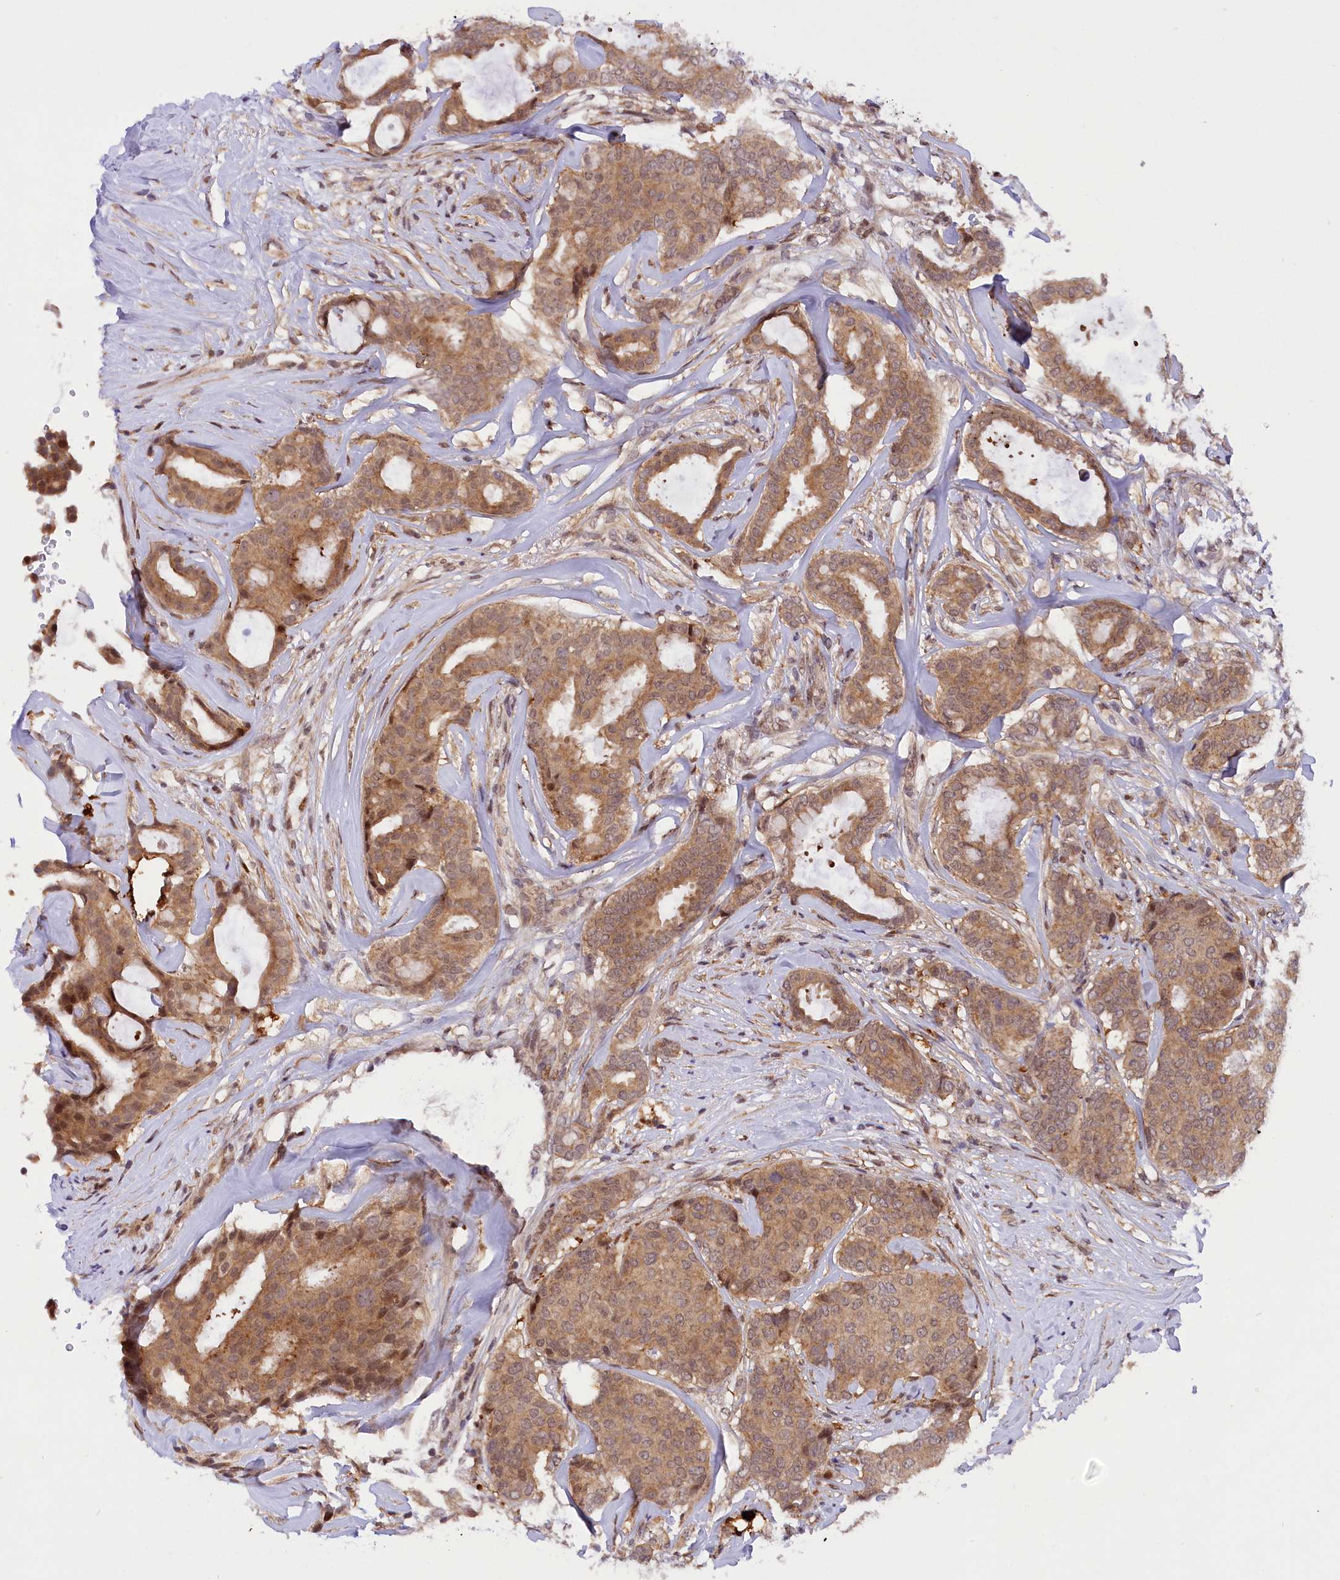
{"staining": {"intensity": "moderate", "quantity": "25%-75%", "location": "cytoplasmic/membranous,nuclear"}, "tissue": "breast cancer", "cell_type": "Tumor cells", "image_type": "cancer", "snomed": [{"axis": "morphology", "description": "Duct carcinoma"}, {"axis": "topography", "description": "Breast"}], "caption": "Tumor cells exhibit moderate cytoplasmic/membranous and nuclear positivity in about 25%-75% of cells in intraductal carcinoma (breast).", "gene": "SAMD4A", "patient": {"sex": "female", "age": 75}}